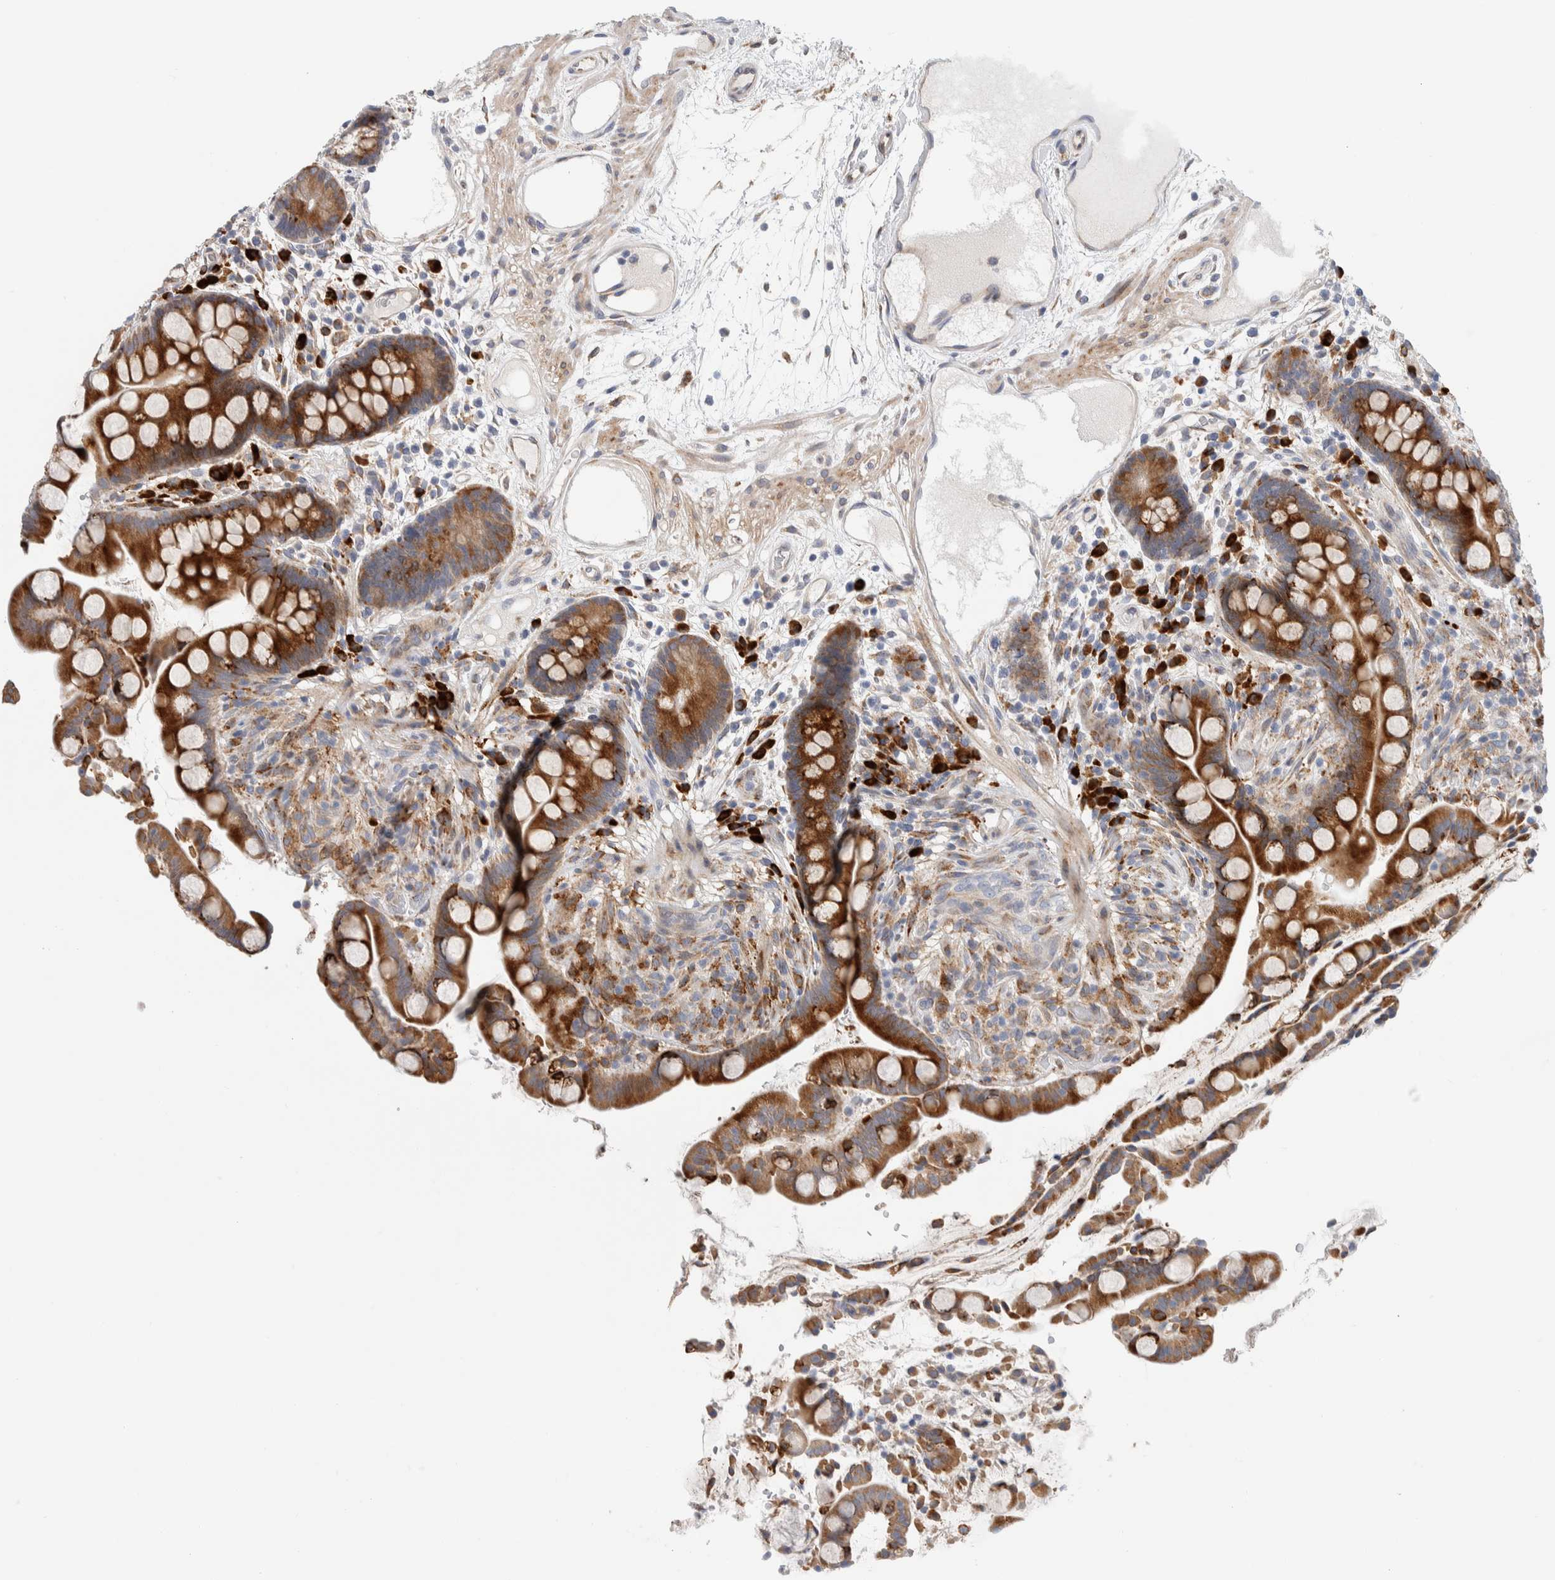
{"staining": {"intensity": "weak", "quantity": "25%-75%", "location": "cytoplasmic/membranous"}, "tissue": "colon", "cell_type": "Endothelial cells", "image_type": "normal", "snomed": [{"axis": "morphology", "description": "Normal tissue, NOS"}, {"axis": "topography", "description": "Colon"}], "caption": "An image of colon stained for a protein shows weak cytoplasmic/membranous brown staining in endothelial cells. The staining was performed using DAB, with brown indicating positive protein expression. Nuclei are stained blue with hematoxylin.", "gene": "ENGASE", "patient": {"sex": "male", "age": 73}}